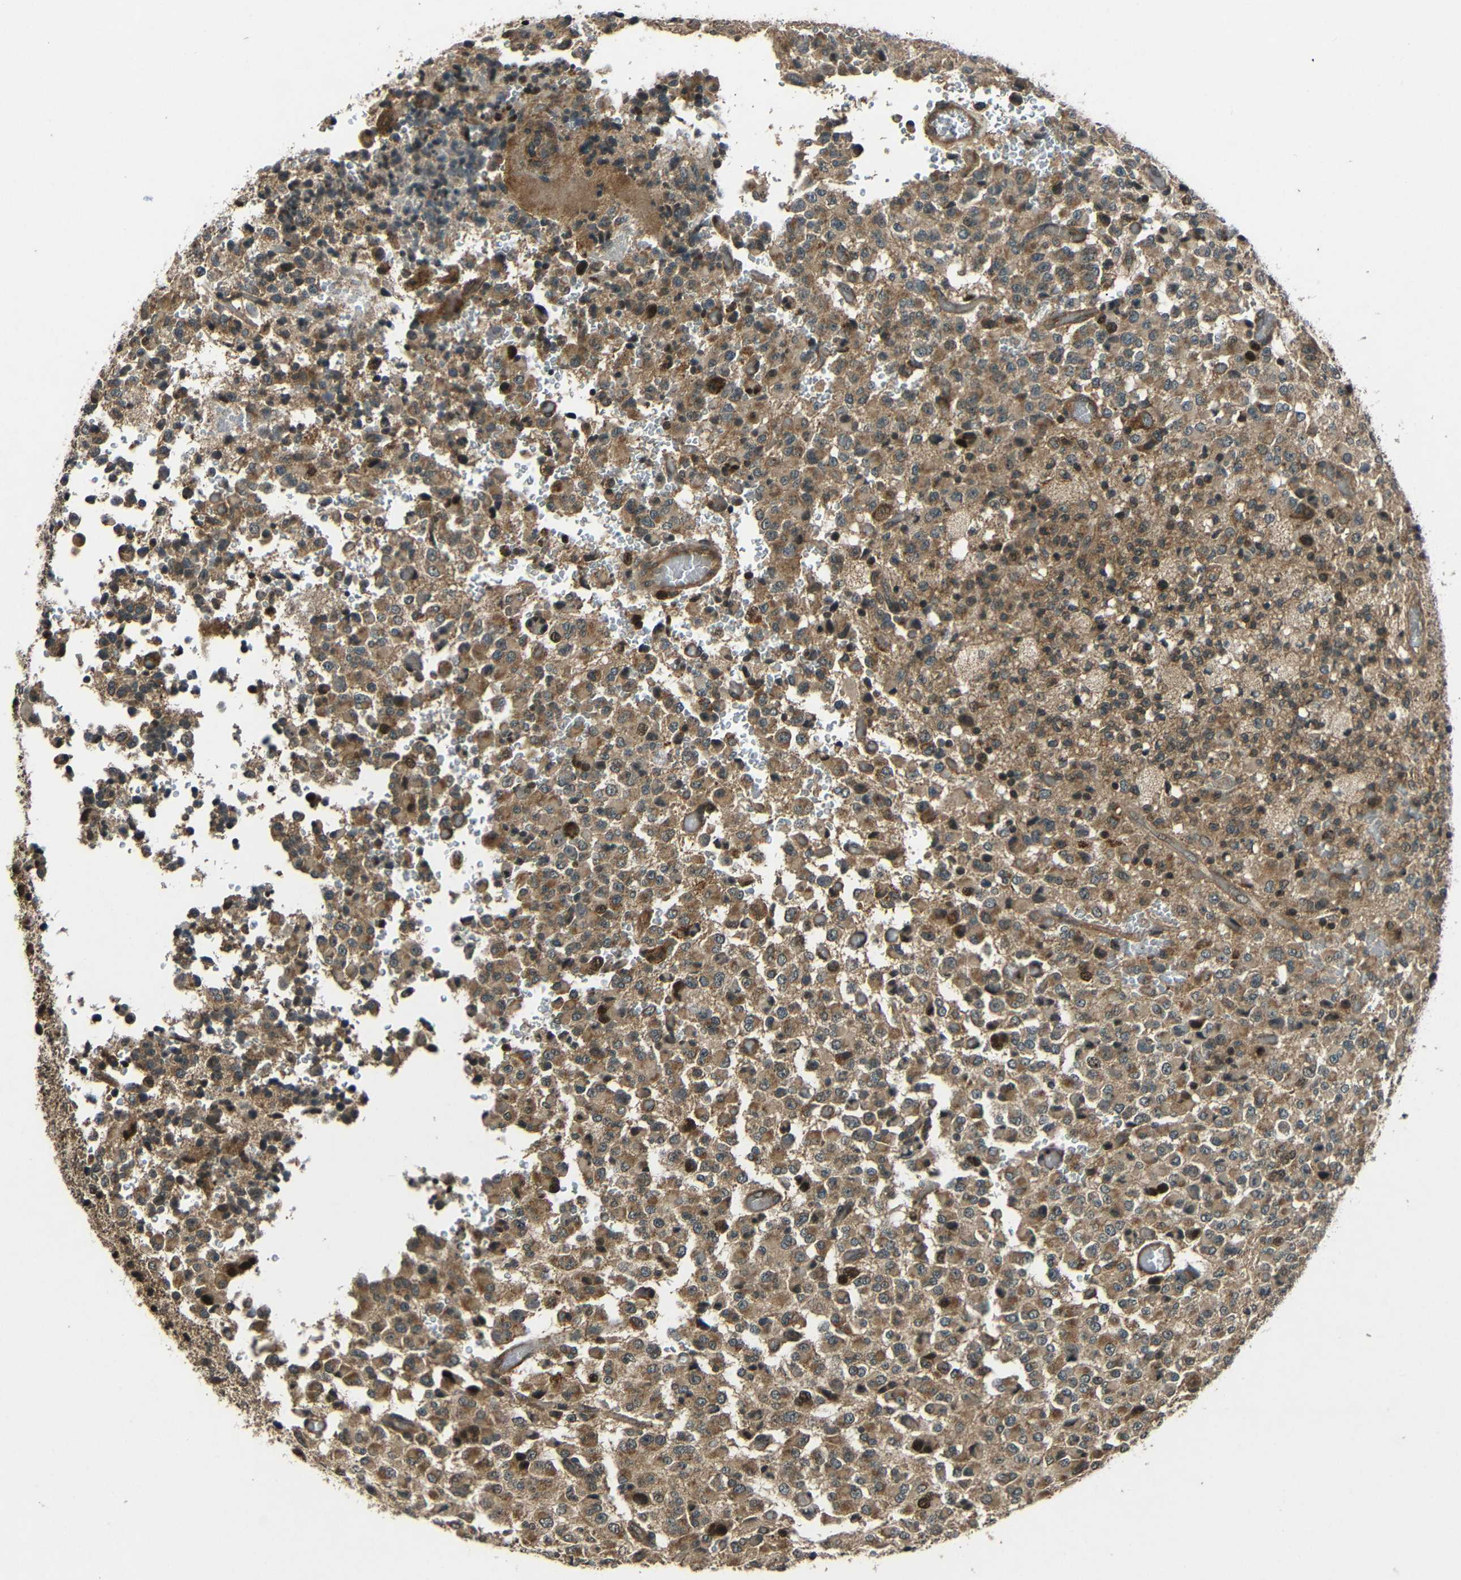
{"staining": {"intensity": "moderate", "quantity": ">75%", "location": "cytoplasmic/membranous"}, "tissue": "glioma", "cell_type": "Tumor cells", "image_type": "cancer", "snomed": [{"axis": "morphology", "description": "Glioma, malignant, High grade"}, {"axis": "topography", "description": "pancreas cauda"}], "caption": "Glioma stained with immunohistochemistry (IHC) shows moderate cytoplasmic/membranous expression in approximately >75% of tumor cells. The protein is stained brown, and the nuclei are stained in blue (DAB (3,3'-diaminobenzidine) IHC with brightfield microscopy, high magnification).", "gene": "PLK2", "patient": {"sex": "male", "age": 60}}